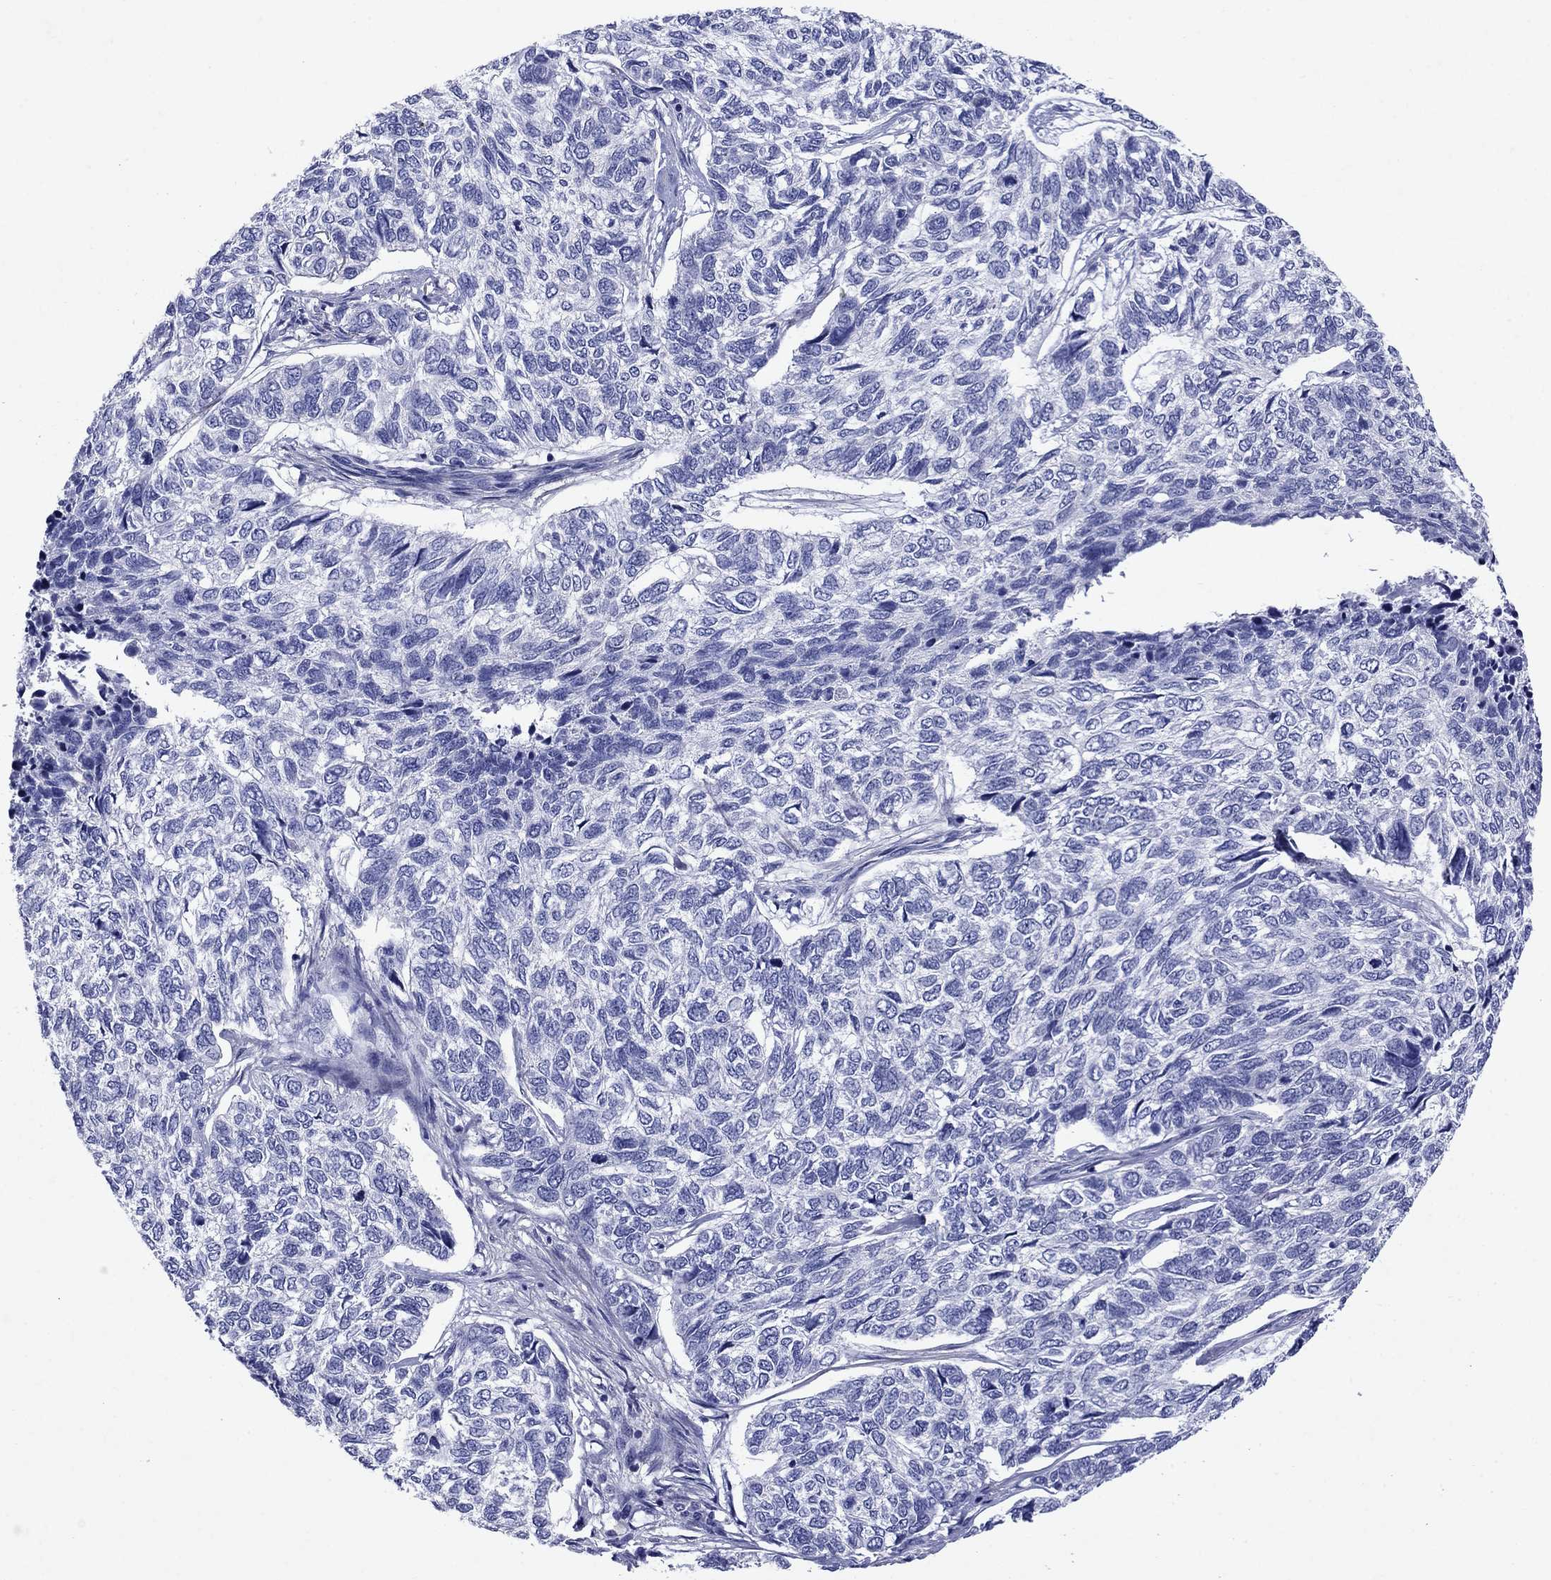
{"staining": {"intensity": "negative", "quantity": "none", "location": "none"}, "tissue": "skin cancer", "cell_type": "Tumor cells", "image_type": "cancer", "snomed": [{"axis": "morphology", "description": "Basal cell carcinoma"}, {"axis": "topography", "description": "Skin"}], "caption": "IHC histopathology image of neoplastic tissue: skin basal cell carcinoma stained with DAB displays no significant protein positivity in tumor cells.", "gene": "SULT2B1", "patient": {"sex": "female", "age": 65}}